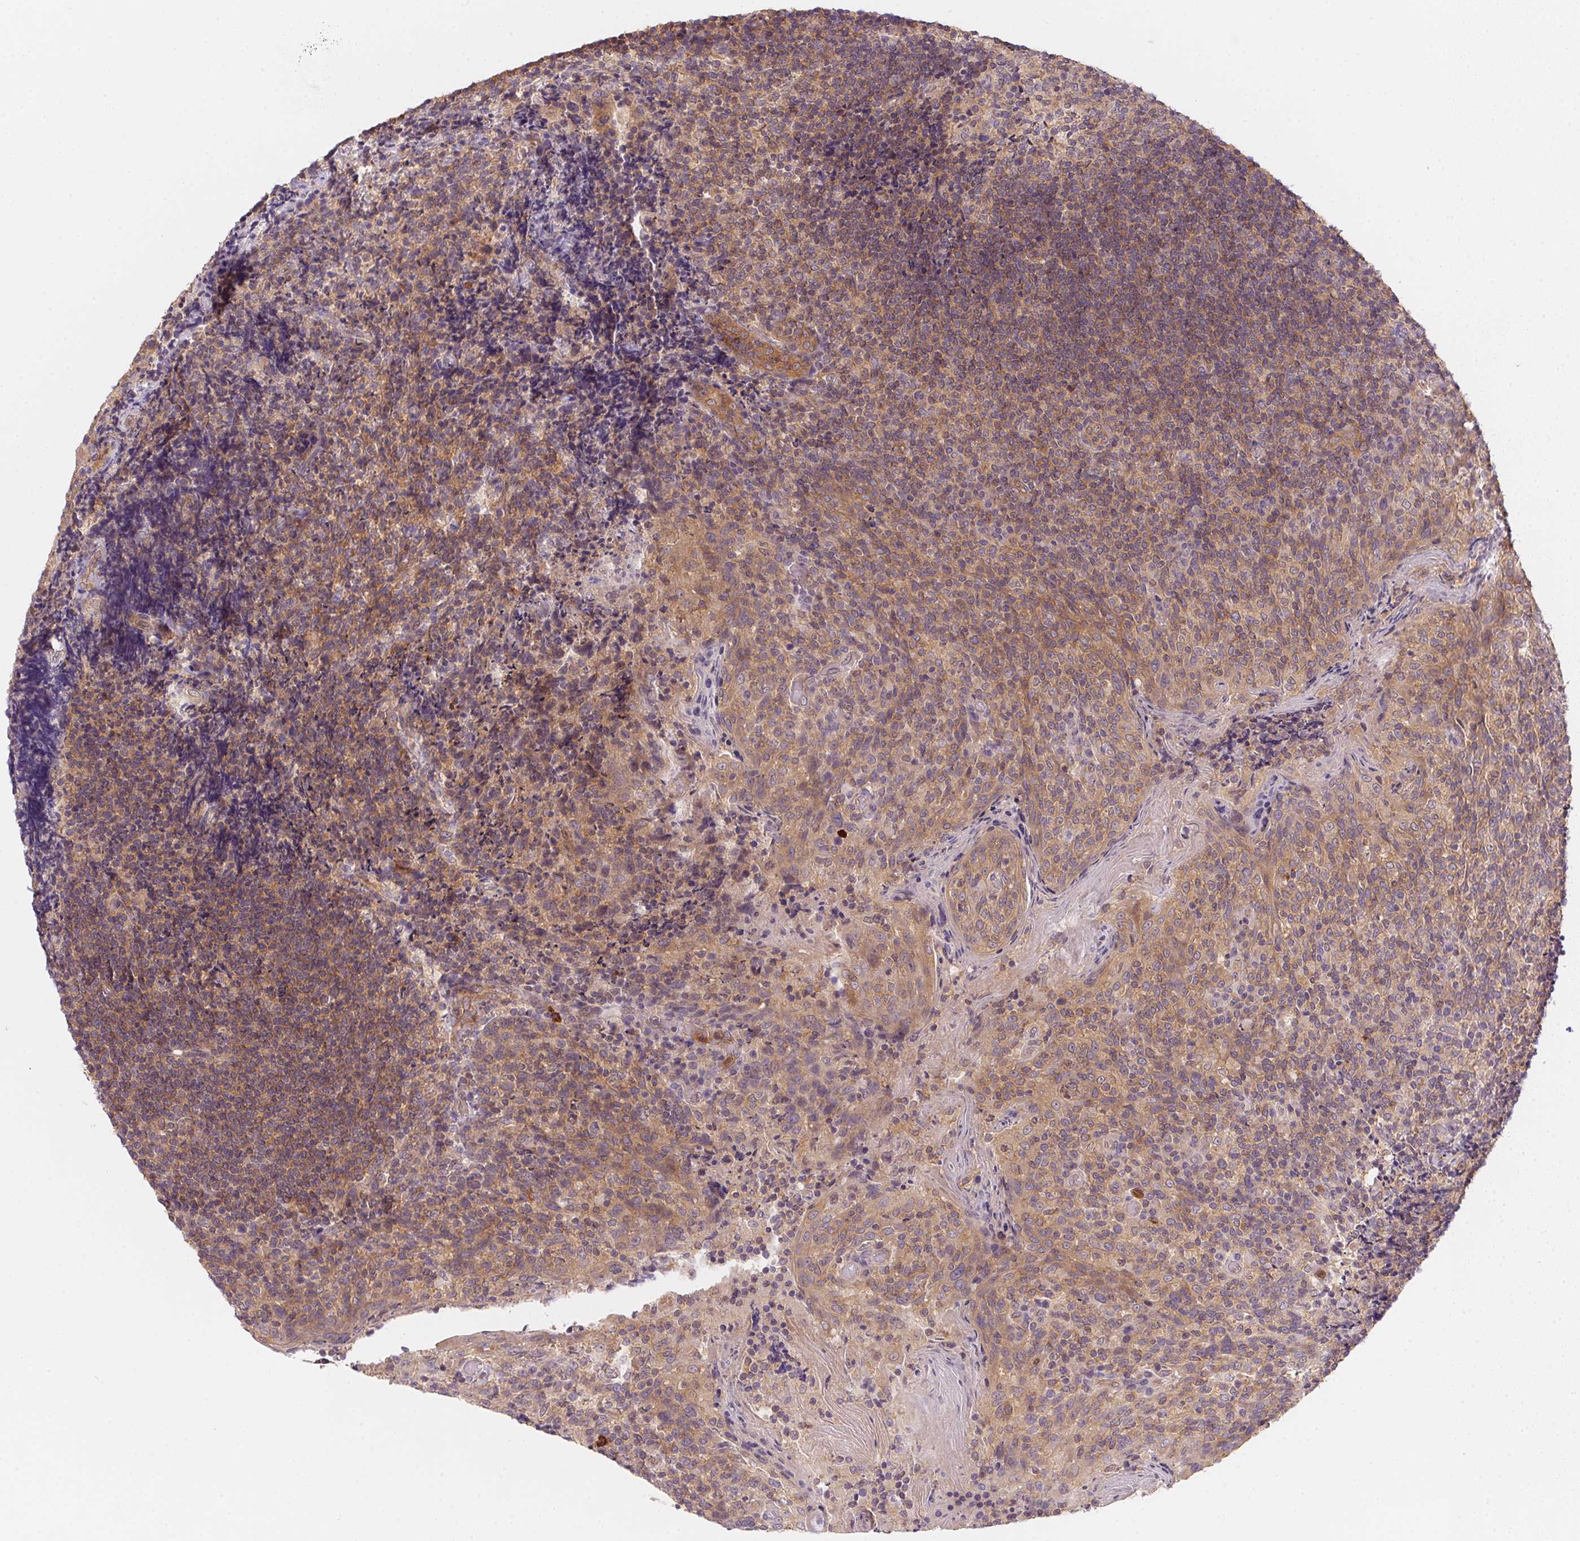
{"staining": {"intensity": "negative", "quantity": "none", "location": "none"}, "tissue": "tonsil", "cell_type": "Germinal center cells", "image_type": "normal", "snomed": [{"axis": "morphology", "description": "Normal tissue, NOS"}, {"axis": "topography", "description": "Tonsil"}], "caption": "This is a histopathology image of immunohistochemistry (IHC) staining of benign tonsil, which shows no expression in germinal center cells.", "gene": "PRKAA1", "patient": {"sex": "female", "age": 10}}